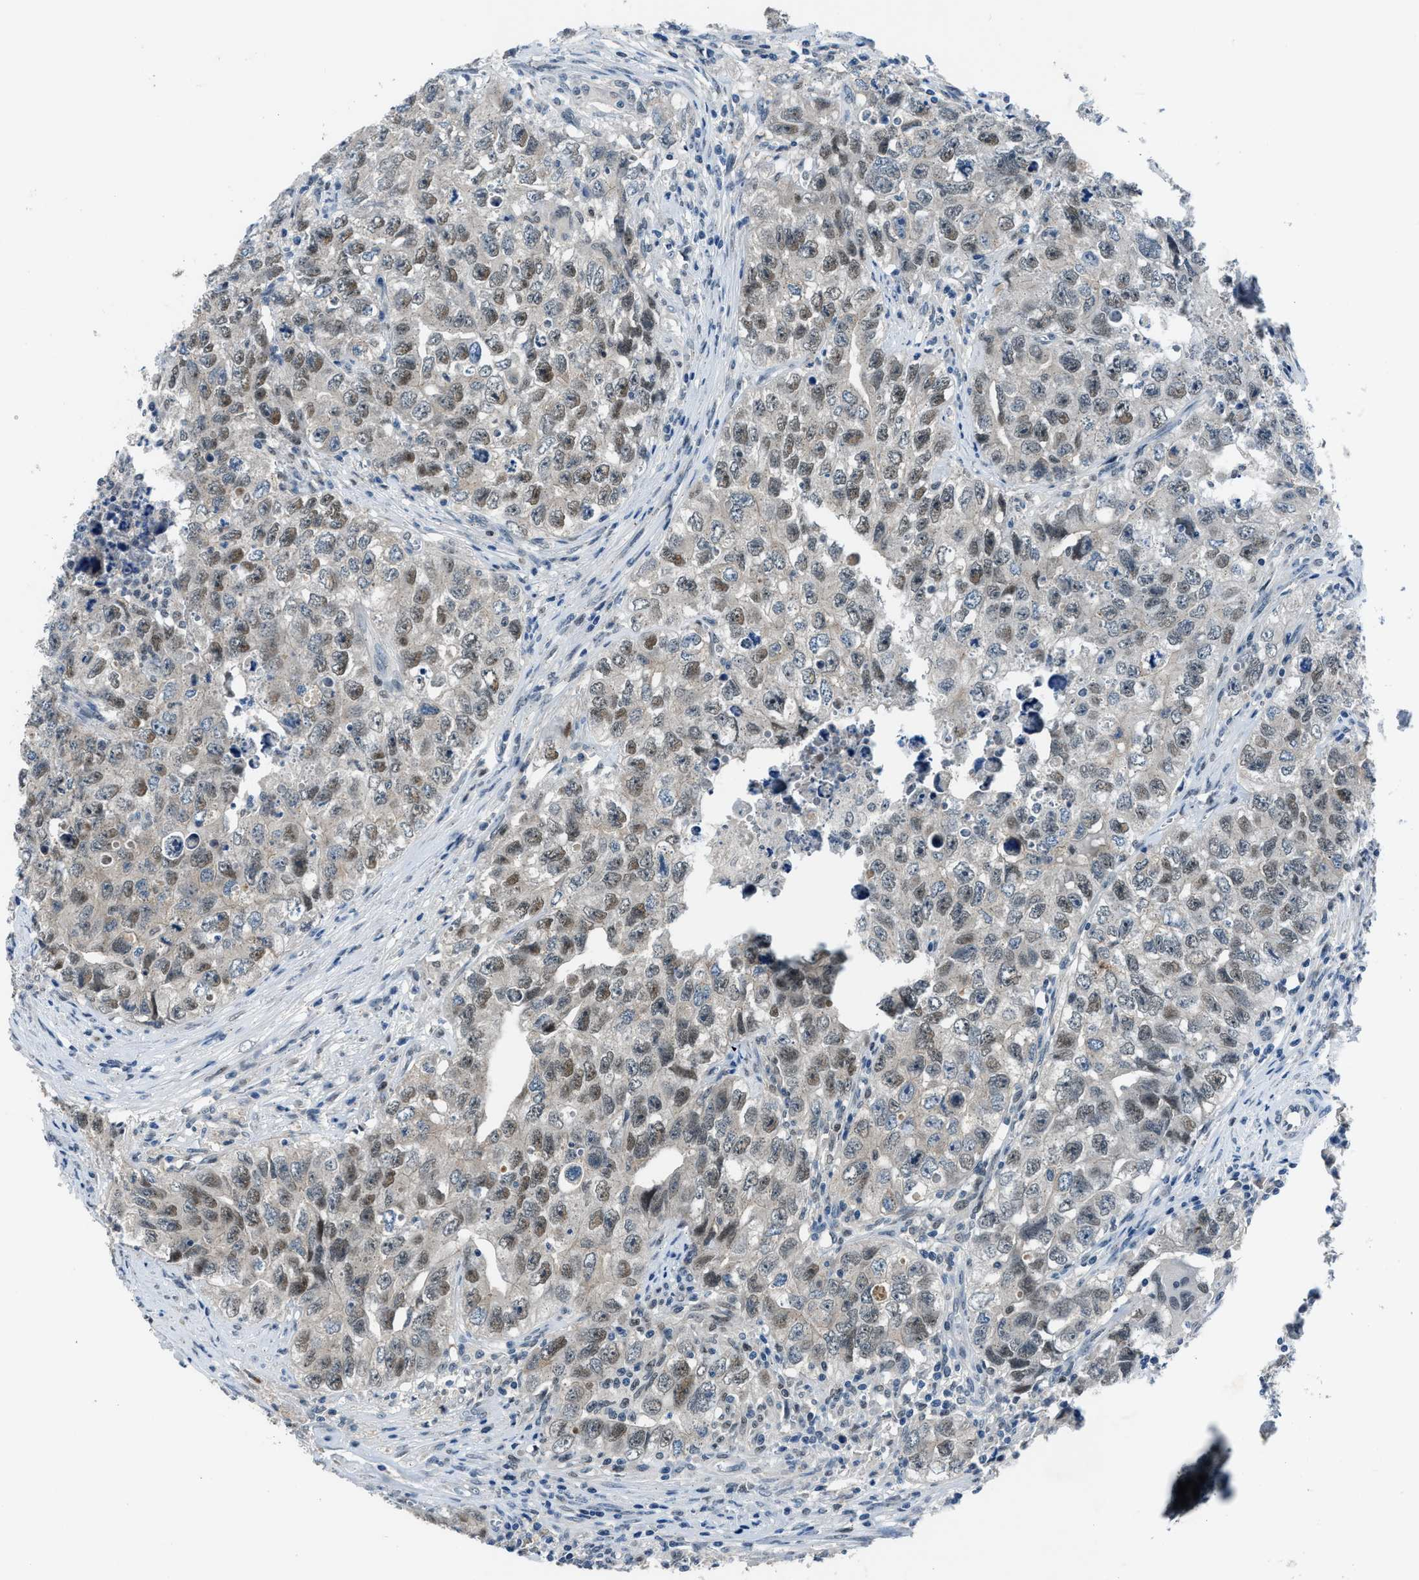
{"staining": {"intensity": "moderate", "quantity": ">75%", "location": "nuclear"}, "tissue": "testis cancer", "cell_type": "Tumor cells", "image_type": "cancer", "snomed": [{"axis": "morphology", "description": "Seminoma, NOS"}, {"axis": "morphology", "description": "Carcinoma, Embryonal, NOS"}, {"axis": "topography", "description": "Testis"}], "caption": "A medium amount of moderate nuclear staining is seen in approximately >75% of tumor cells in seminoma (testis) tissue. (DAB (3,3'-diaminobenzidine) = brown stain, brightfield microscopy at high magnification).", "gene": "DUSP19", "patient": {"sex": "male", "age": 43}}